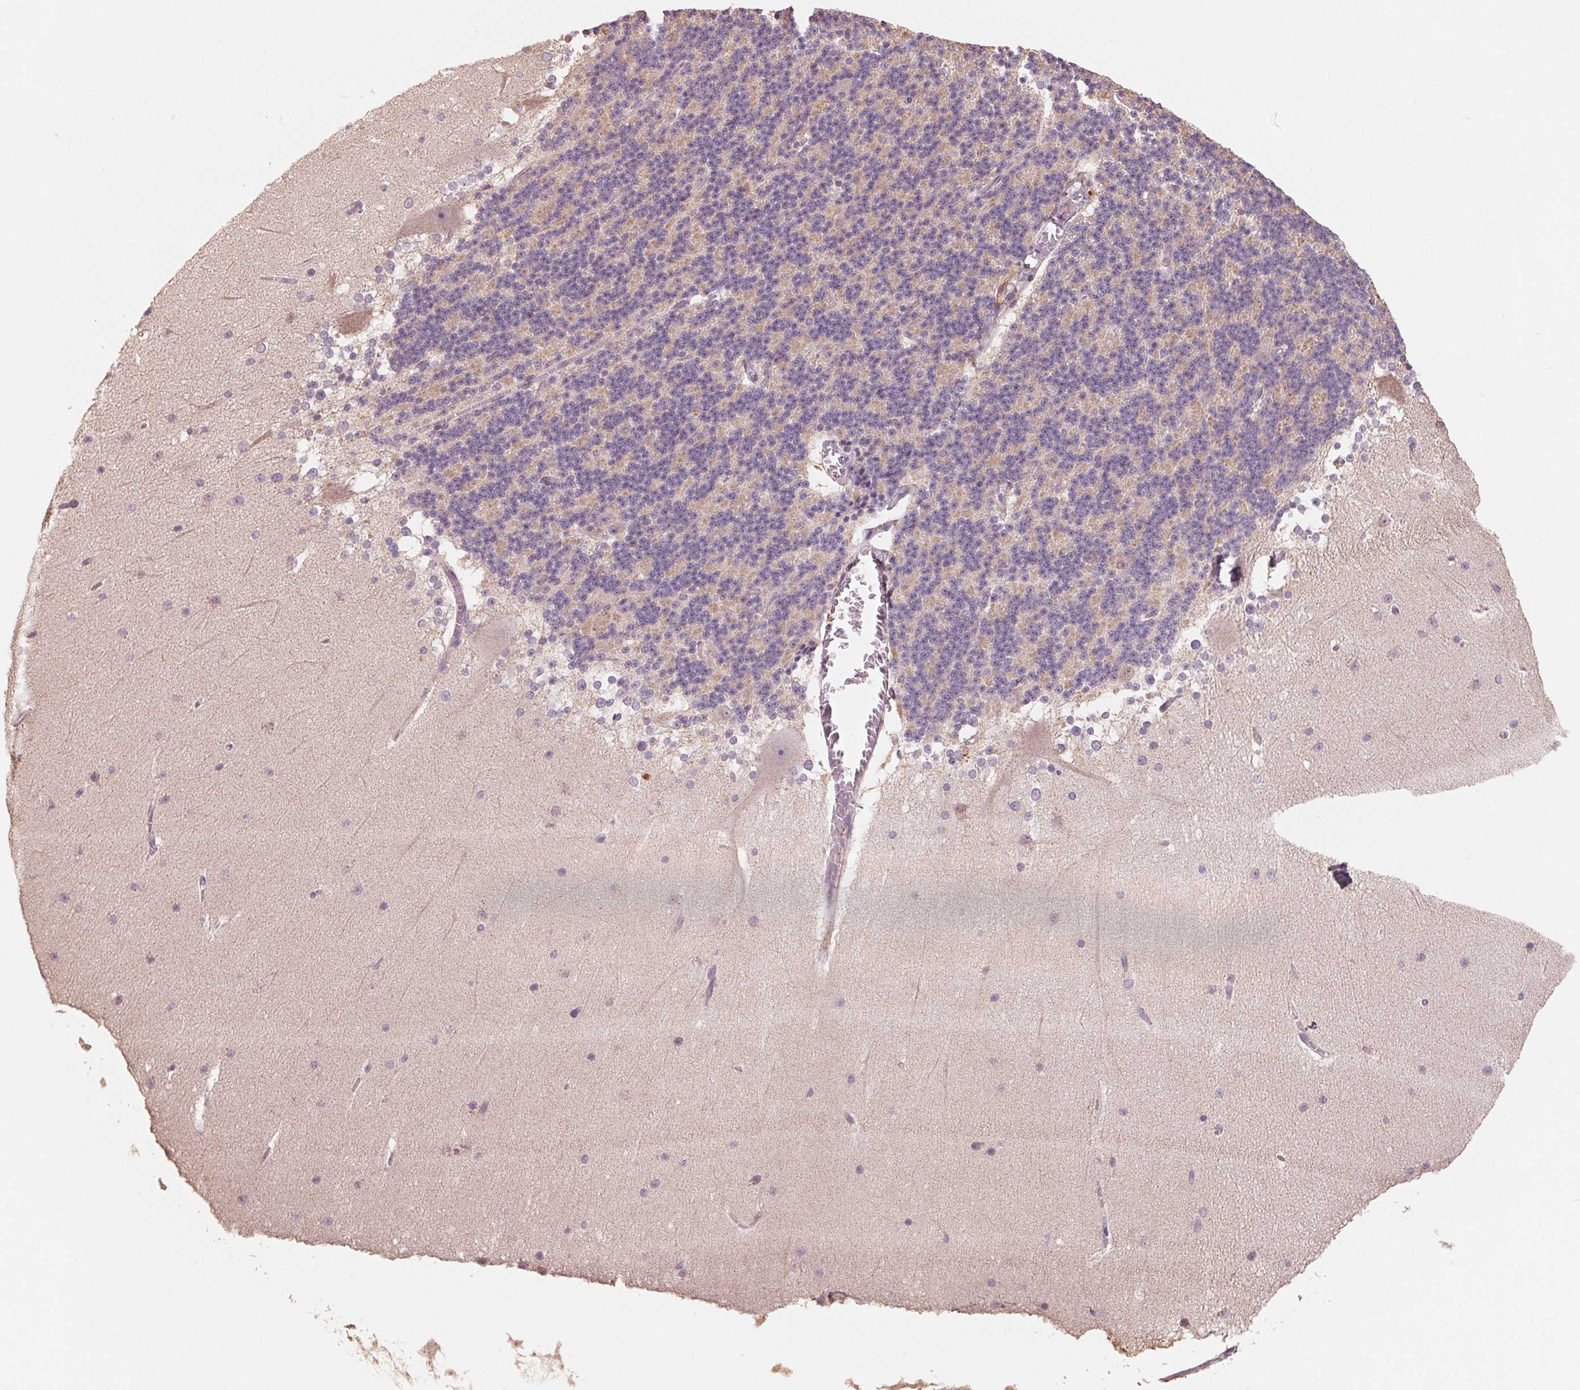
{"staining": {"intensity": "weak", "quantity": "<25%", "location": "cytoplasmic/membranous"}, "tissue": "cerebellum", "cell_type": "Cells in granular layer", "image_type": "normal", "snomed": [{"axis": "morphology", "description": "Normal tissue, NOS"}, {"axis": "topography", "description": "Cerebellum"}], "caption": "DAB immunohistochemical staining of unremarkable cerebellum demonstrates no significant expression in cells in granular layer.", "gene": "AQP8", "patient": {"sex": "female", "age": 19}}